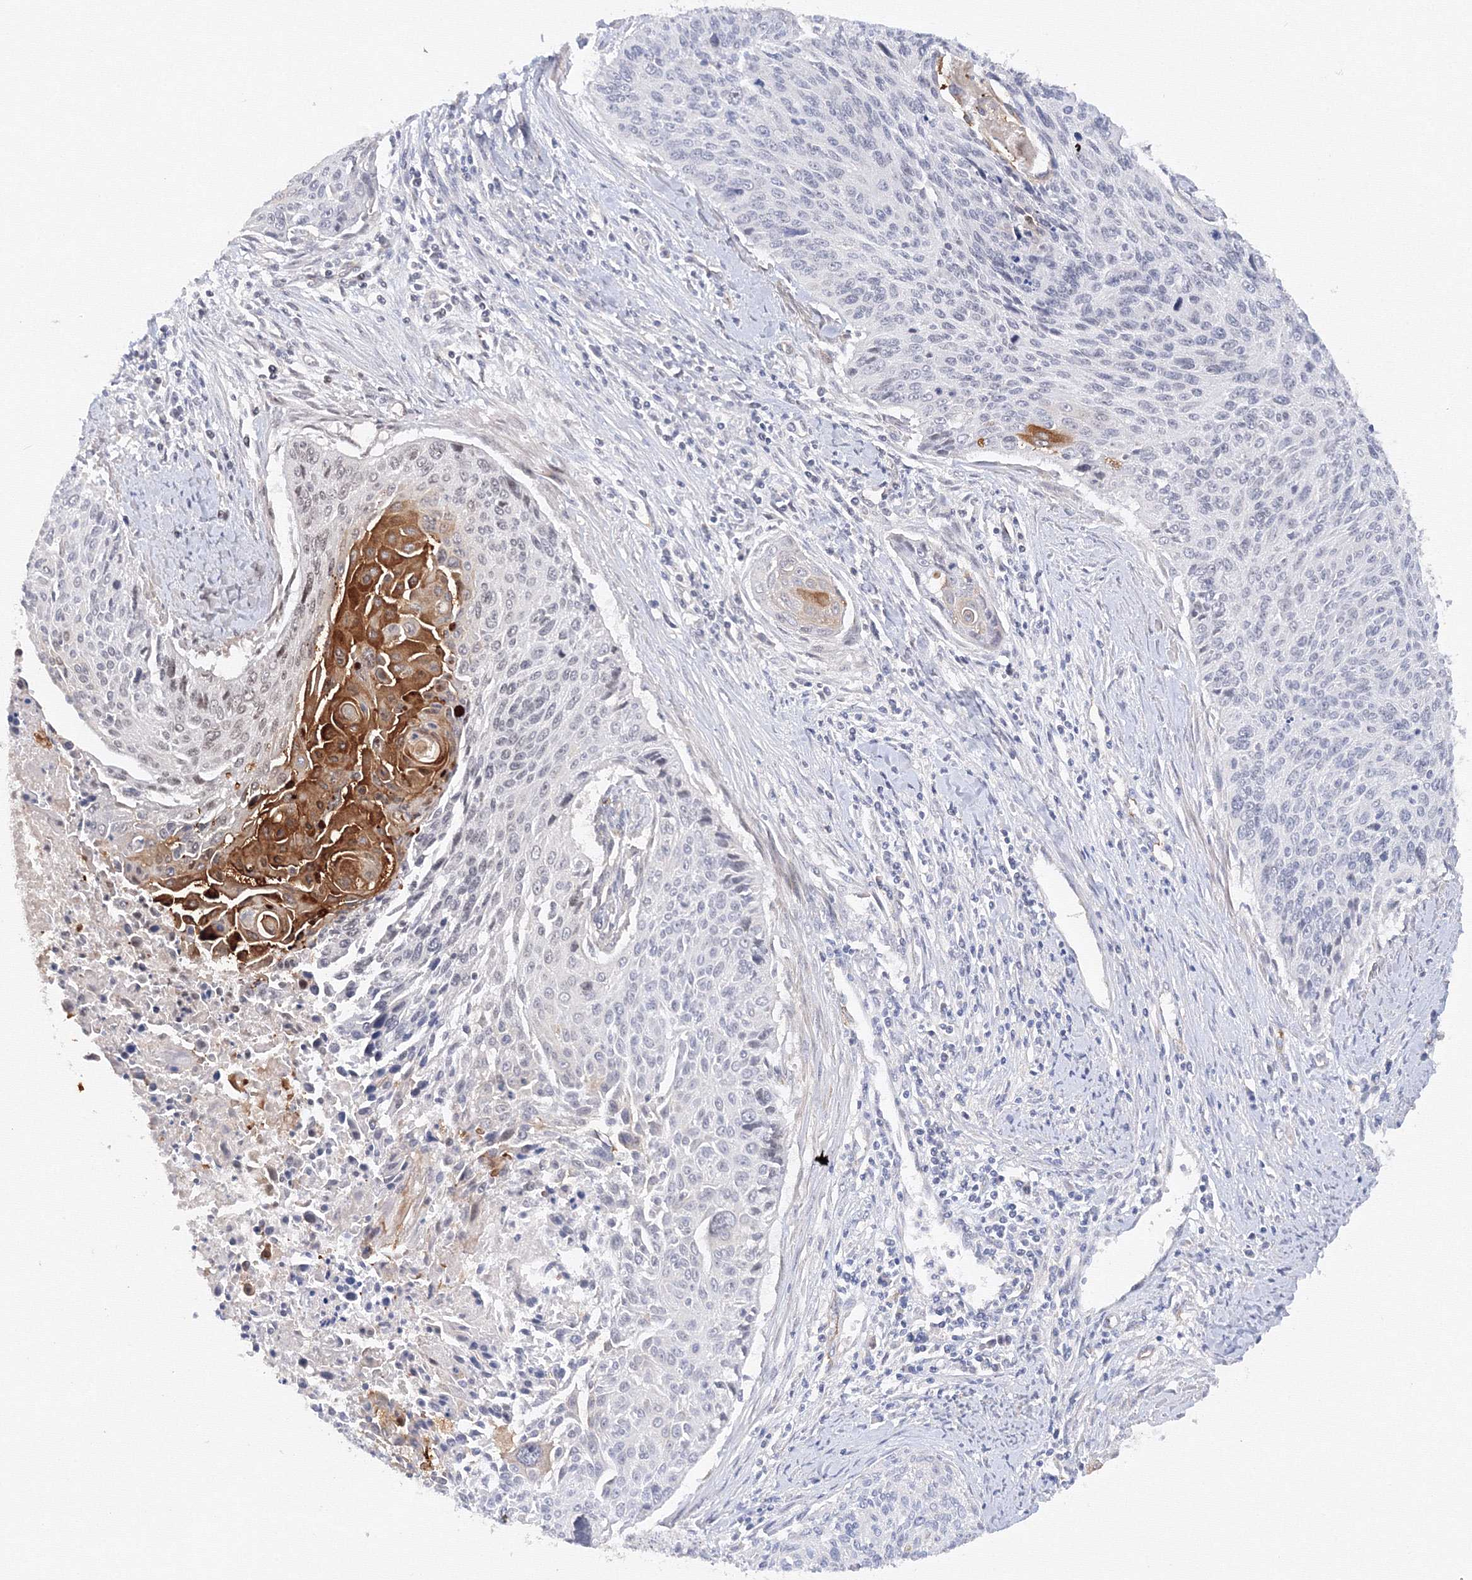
{"staining": {"intensity": "strong", "quantity": "<25%", "location": "cytoplasmic/membranous"}, "tissue": "cervical cancer", "cell_type": "Tumor cells", "image_type": "cancer", "snomed": [{"axis": "morphology", "description": "Squamous cell carcinoma, NOS"}, {"axis": "topography", "description": "Cervix"}], "caption": "Tumor cells display strong cytoplasmic/membranous positivity in about <25% of cells in cervical cancer. (DAB = brown stain, brightfield microscopy at high magnification).", "gene": "DIS3L2", "patient": {"sex": "female", "age": 55}}